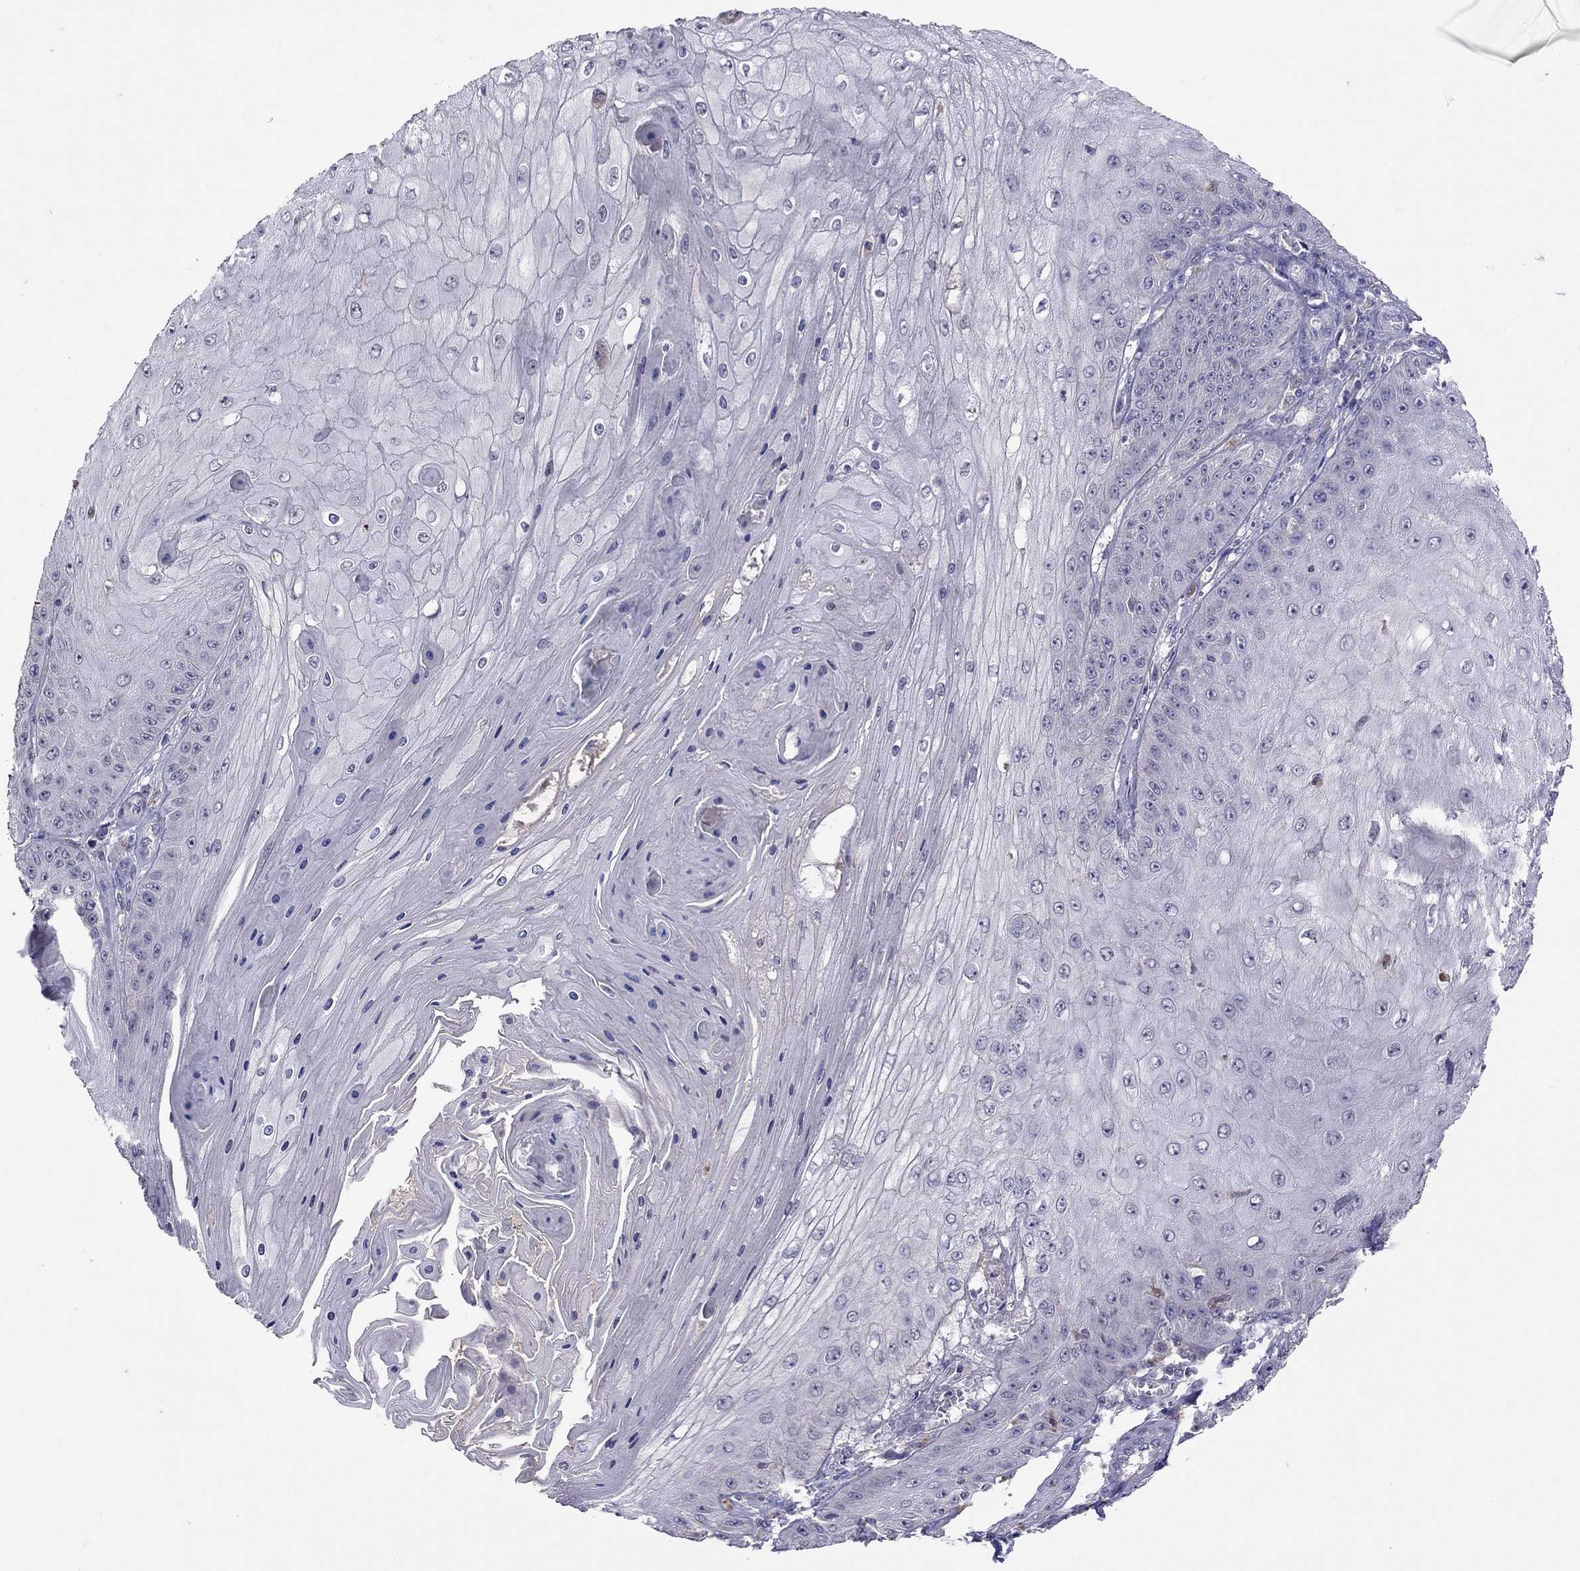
{"staining": {"intensity": "negative", "quantity": "none", "location": "none"}, "tissue": "skin cancer", "cell_type": "Tumor cells", "image_type": "cancer", "snomed": [{"axis": "morphology", "description": "Squamous cell carcinoma, NOS"}, {"axis": "topography", "description": "Skin"}], "caption": "Immunohistochemistry (IHC) micrograph of neoplastic tissue: squamous cell carcinoma (skin) stained with DAB shows no significant protein staining in tumor cells. (DAB (3,3'-diaminobenzidine) immunohistochemistry, high magnification).", "gene": "RTP5", "patient": {"sex": "male", "age": 70}}